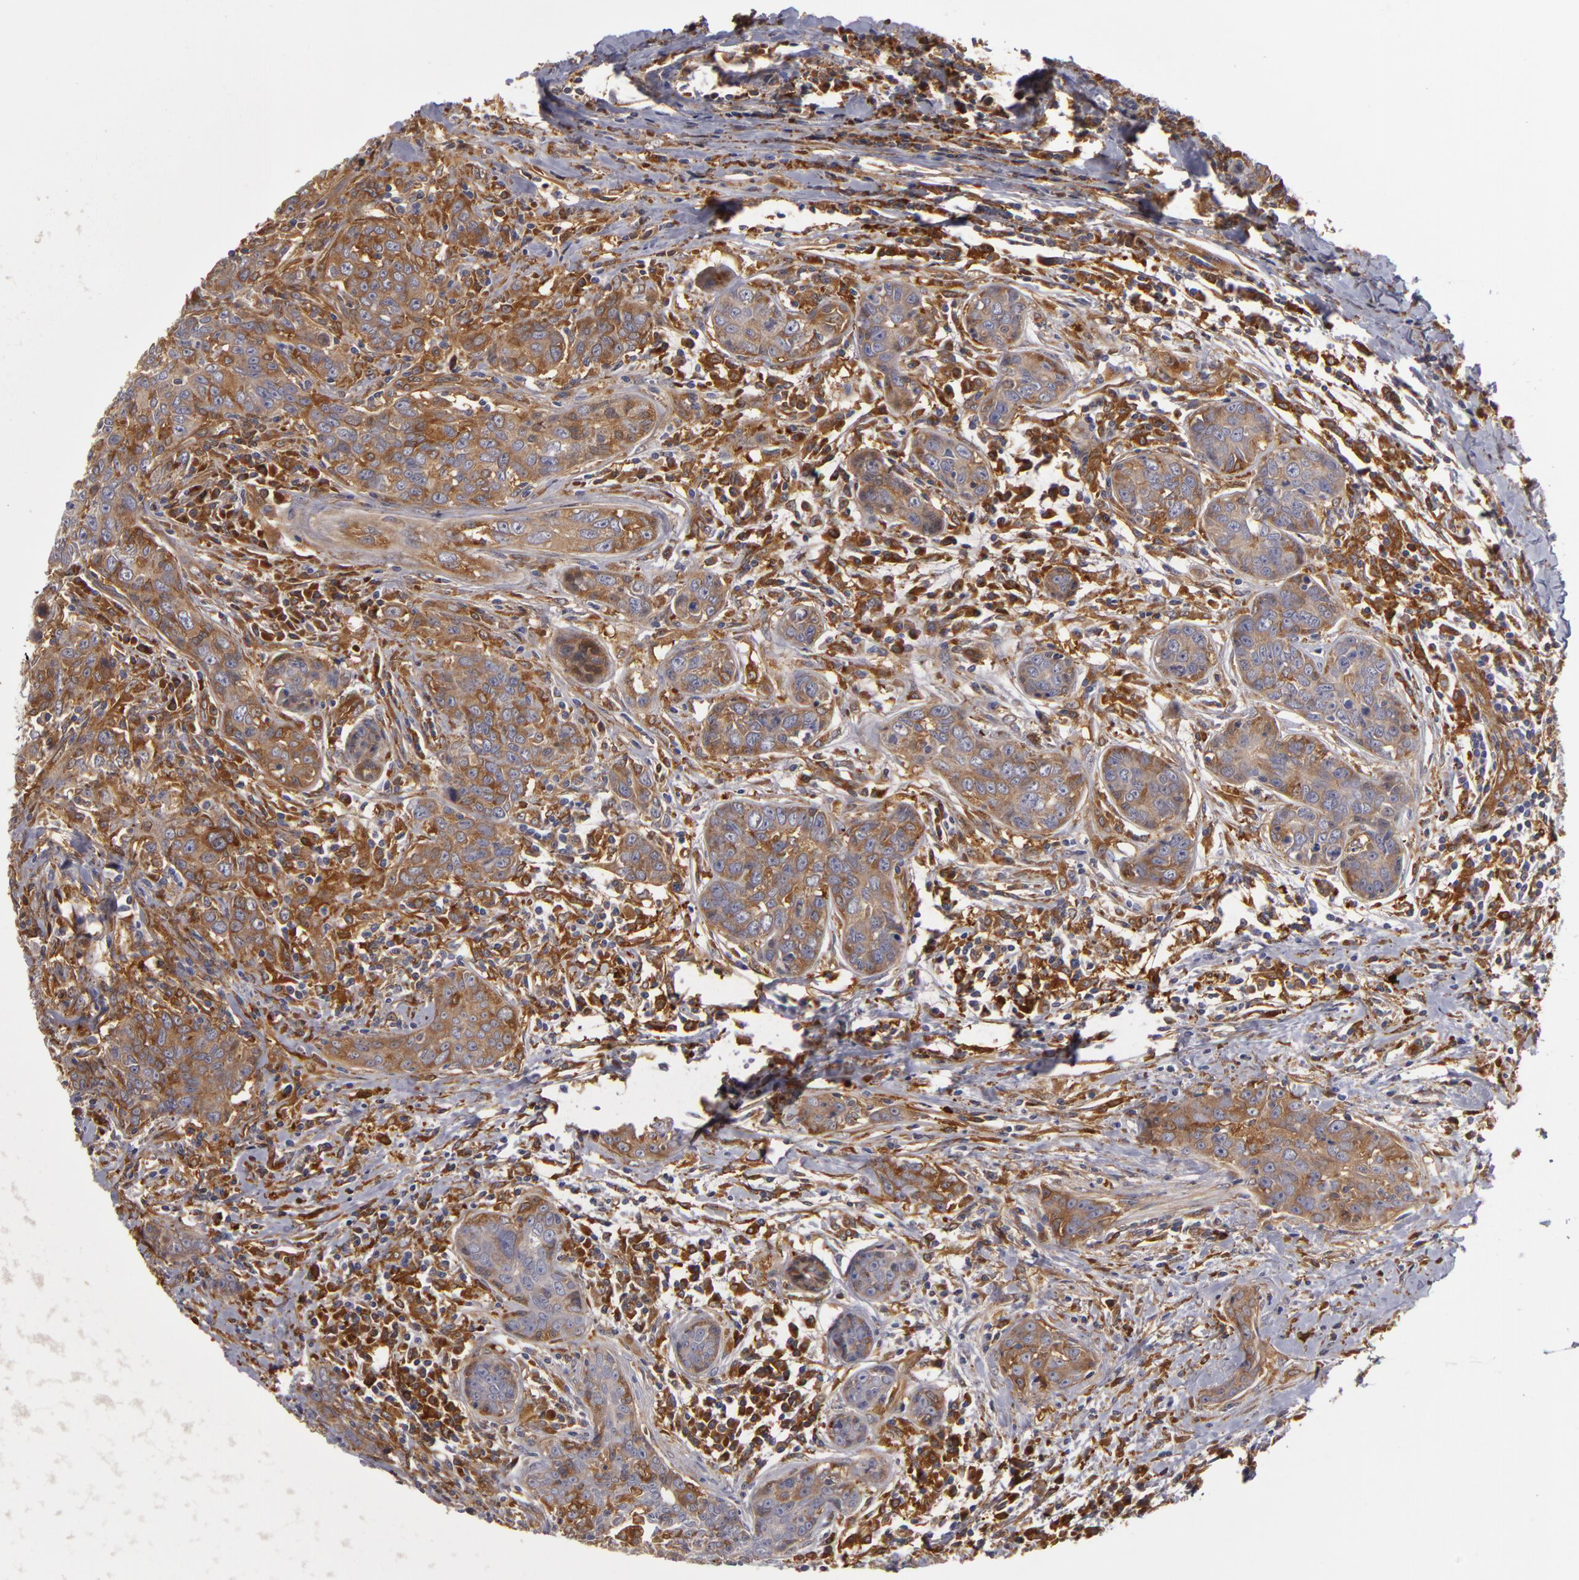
{"staining": {"intensity": "moderate", "quantity": ">75%", "location": "cytoplasmic/membranous"}, "tissue": "breast cancer", "cell_type": "Tumor cells", "image_type": "cancer", "snomed": [{"axis": "morphology", "description": "Duct carcinoma"}, {"axis": "topography", "description": "Breast"}], "caption": "Immunohistochemical staining of human infiltrating ductal carcinoma (breast) reveals medium levels of moderate cytoplasmic/membranous positivity in approximately >75% of tumor cells.", "gene": "ZNF229", "patient": {"sex": "female", "age": 50}}